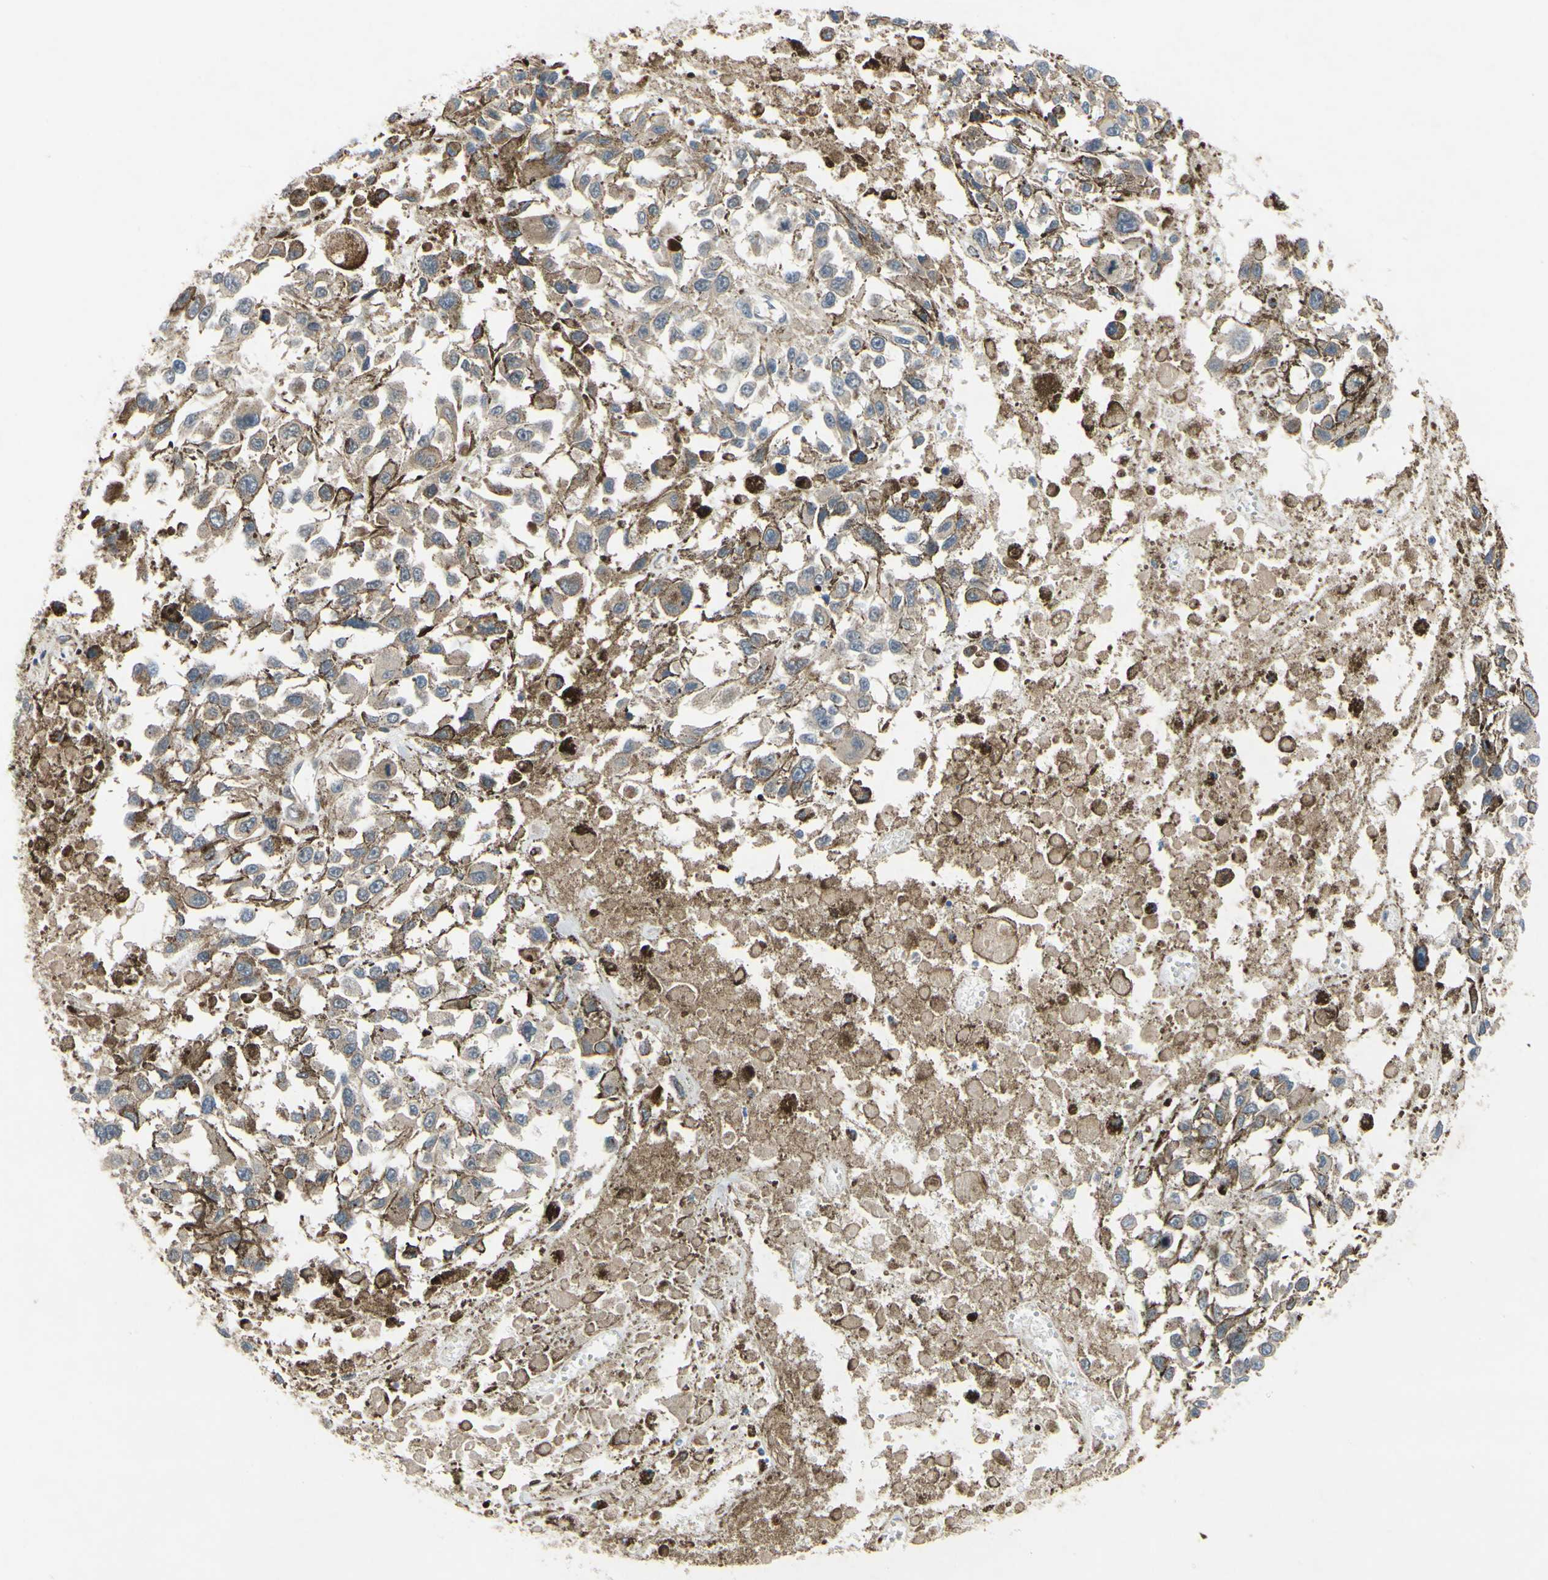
{"staining": {"intensity": "weak", "quantity": ">75%", "location": "cytoplasmic/membranous"}, "tissue": "melanoma", "cell_type": "Tumor cells", "image_type": "cancer", "snomed": [{"axis": "morphology", "description": "Malignant melanoma, Metastatic site"}, {"axis": "topography", "description": "Lymph node"}], "caption": "Malignant melanoma (metastatic site) tissue reveals weak cytoplasmic/membranous staining in approximately >75% of tumor cells, visualized by immunohistochemistry.", "gene": "XIAP", "patient": {"sex": "male", "age": 59}}